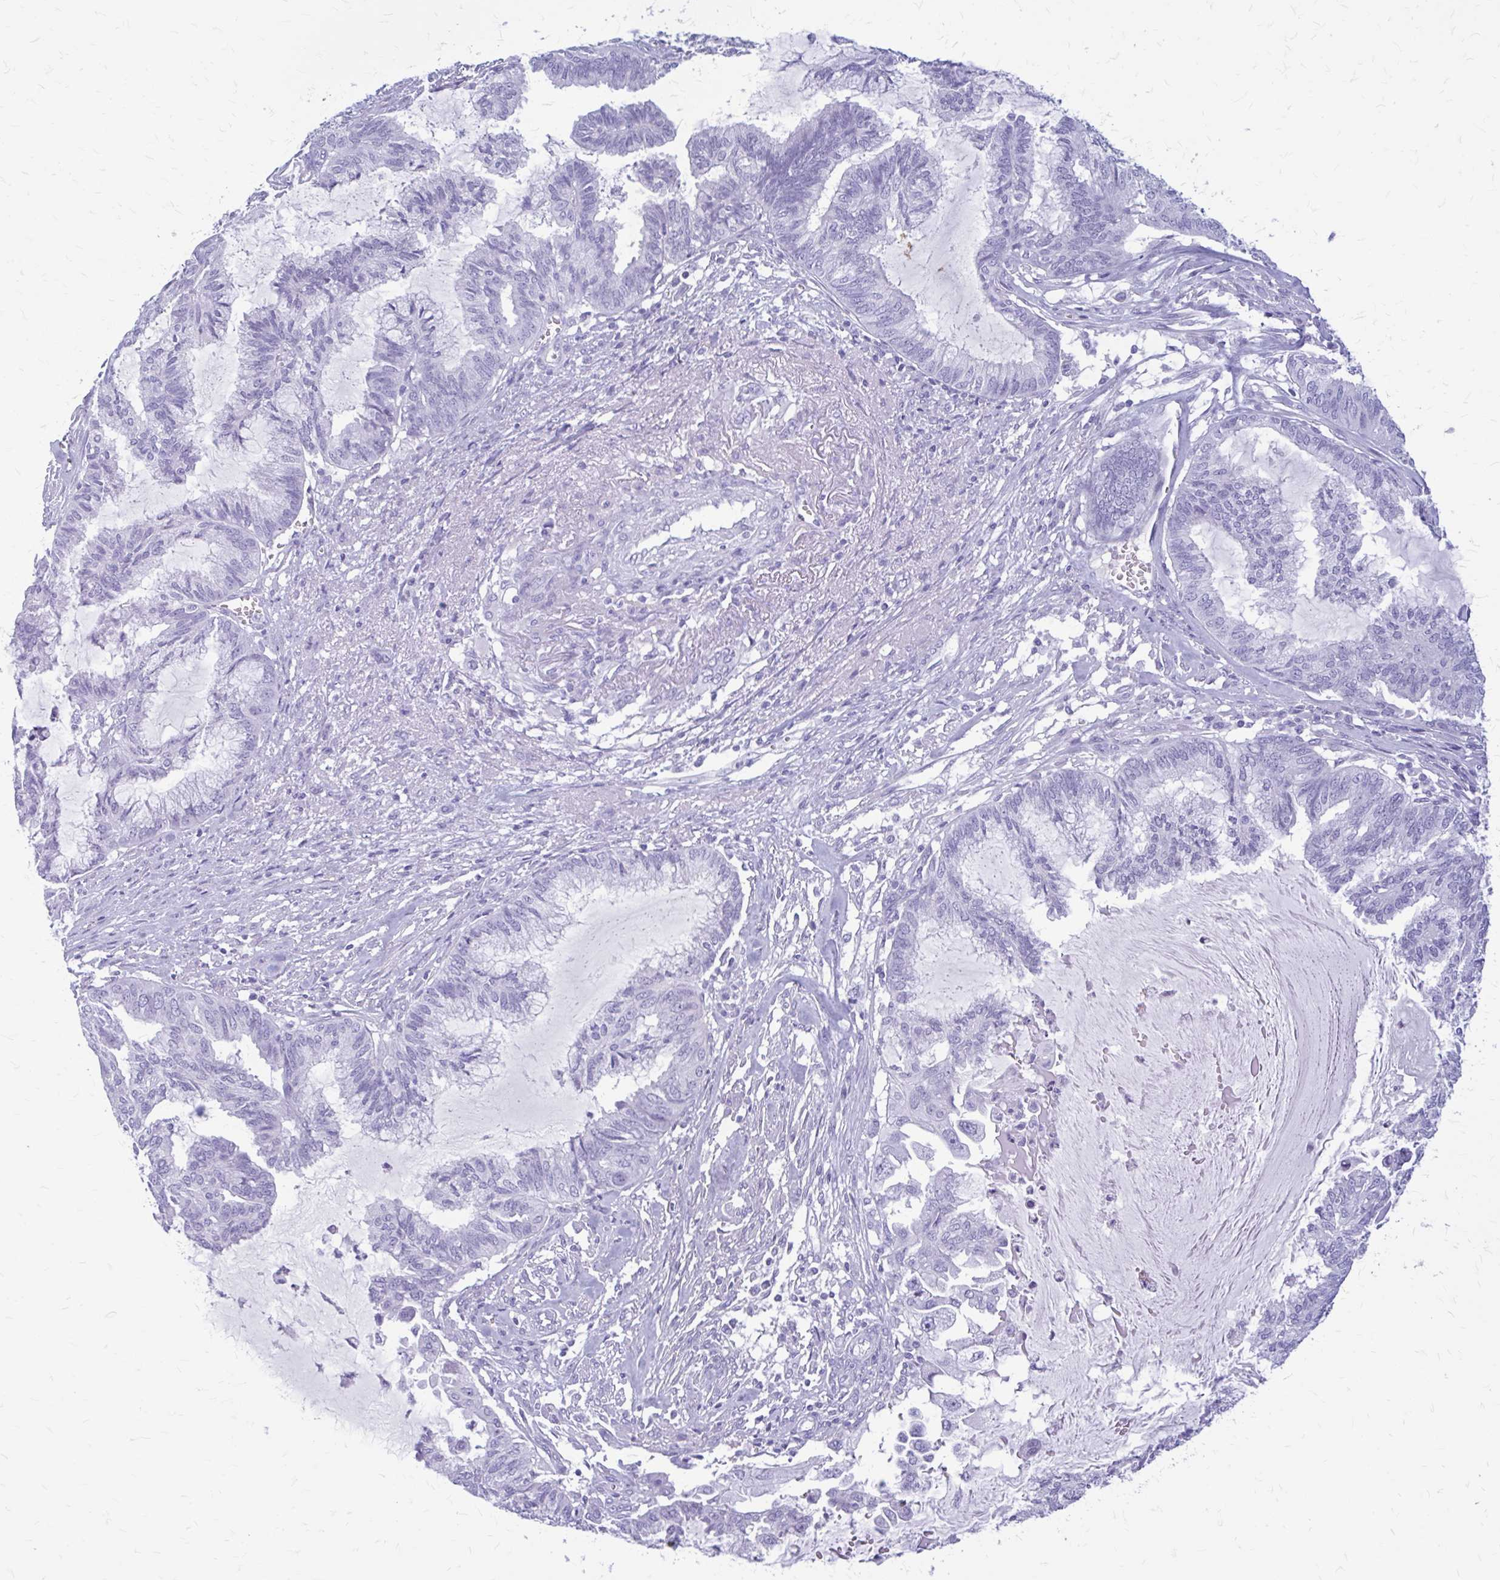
{"staining": {"intensity": "negative", "quantity": "none", "location": "none"}, "tissue": "endometrial cancer", "cell_type": "Tumor cells", "image_type": "cancer", "snomed": [{"axis": "morphology", "description": "Adenocarcinoma, NOS"}, {"axis": "topography", "description": "Endometrium"}], "caption": "Tumor cells are negative for protein expression in human endometrial adenocarcinoma.", "gene": "KLHDC7A", "patient": {"sex": "female", "age": 86}}